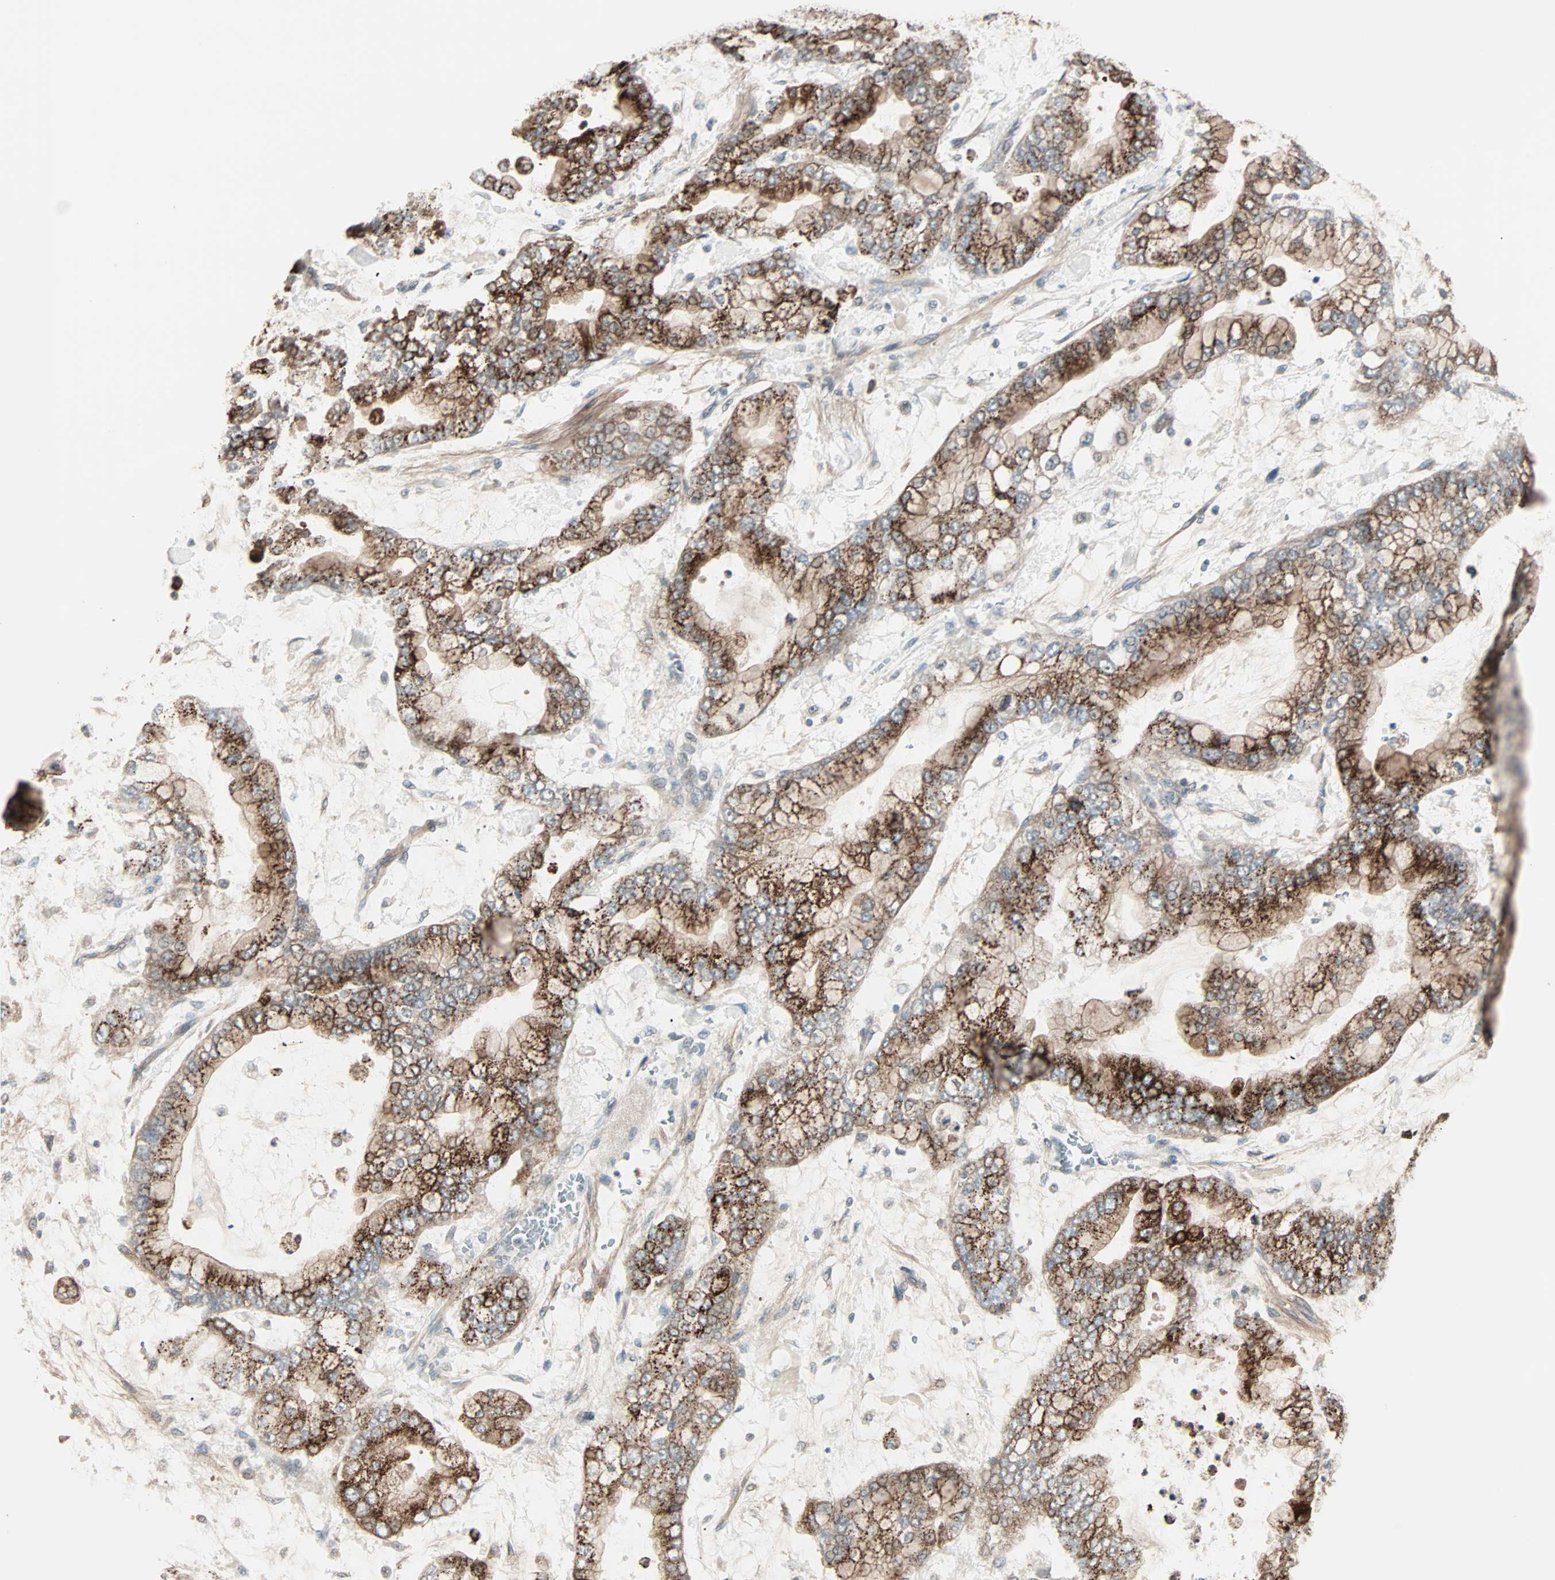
{"staining": {"intensity": "strong", "quantity": ">75%", "location": "cytoplasmic/membranous"}, "tissue": "stomach cancer", "cell_type": "Tumor cells", "image_type": "cancer", "snomed": [{"axis": "morphology", "description": "Normal tissue, NOS"}, {"axis": "morphology", "description": "Adenocarcinoma, NOS"}, {"axis": "topography", "description": "Stomach, upper"}, {"axis": "topography", "description": "Stomach"}], "caption": "Stomach cancer stained with a brown dye reveals strong cytoplasmic/membranous positive staining in approximately >75% of tumor cells.", "gene": "GALNT3", "patient": {"sex": "male", "age": 76}}